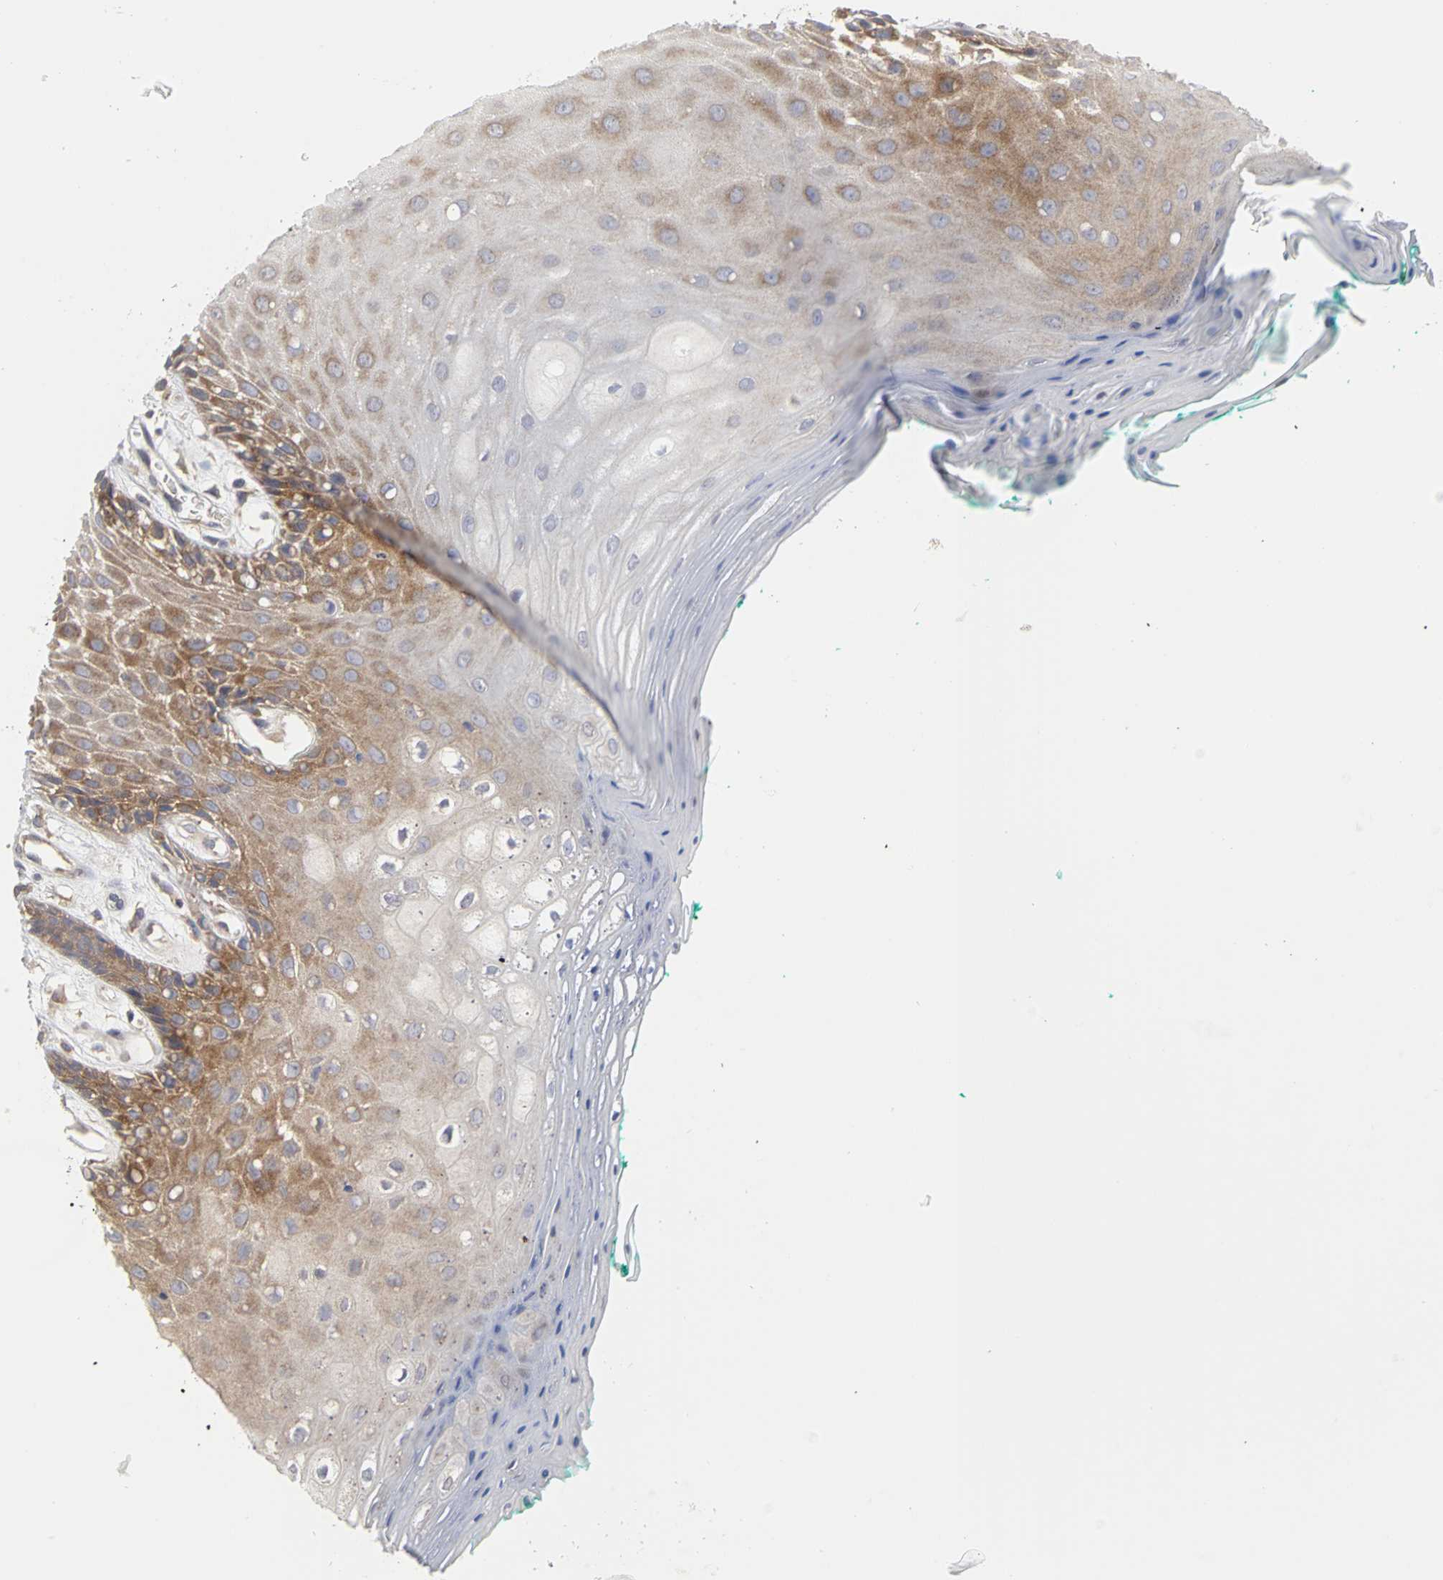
{"staining": {"intensity": "moderate", "quantity": "25%-75%", "location": "cytoplasmic/membranous"}, "tissue": "oral mucosa", "cell_type": "Squamous epithelial cells", "image_type": "normal", "snomed": [{"axis": "morphology", "description": "Normal tissue, NOS"}, {"axis": "morphology", "description": "Squamous cell carcinoma, NOS"}, {"axis": "topography", "description": "Skeletal muscle"}, {"axis": "topography", "description": "Oral tissue"}, {"axis": "topography", "description": "Head-Neck"}], "caption": "Immunohistochemical staining of unremarkable oral mucosa shows medium levels of moderate cytoplasmic/membranous expression in approximately 25%-75% of squamous epithelial cells.", "gene": "IRAK1", "patient": {"sex": "female", "age": 84}}